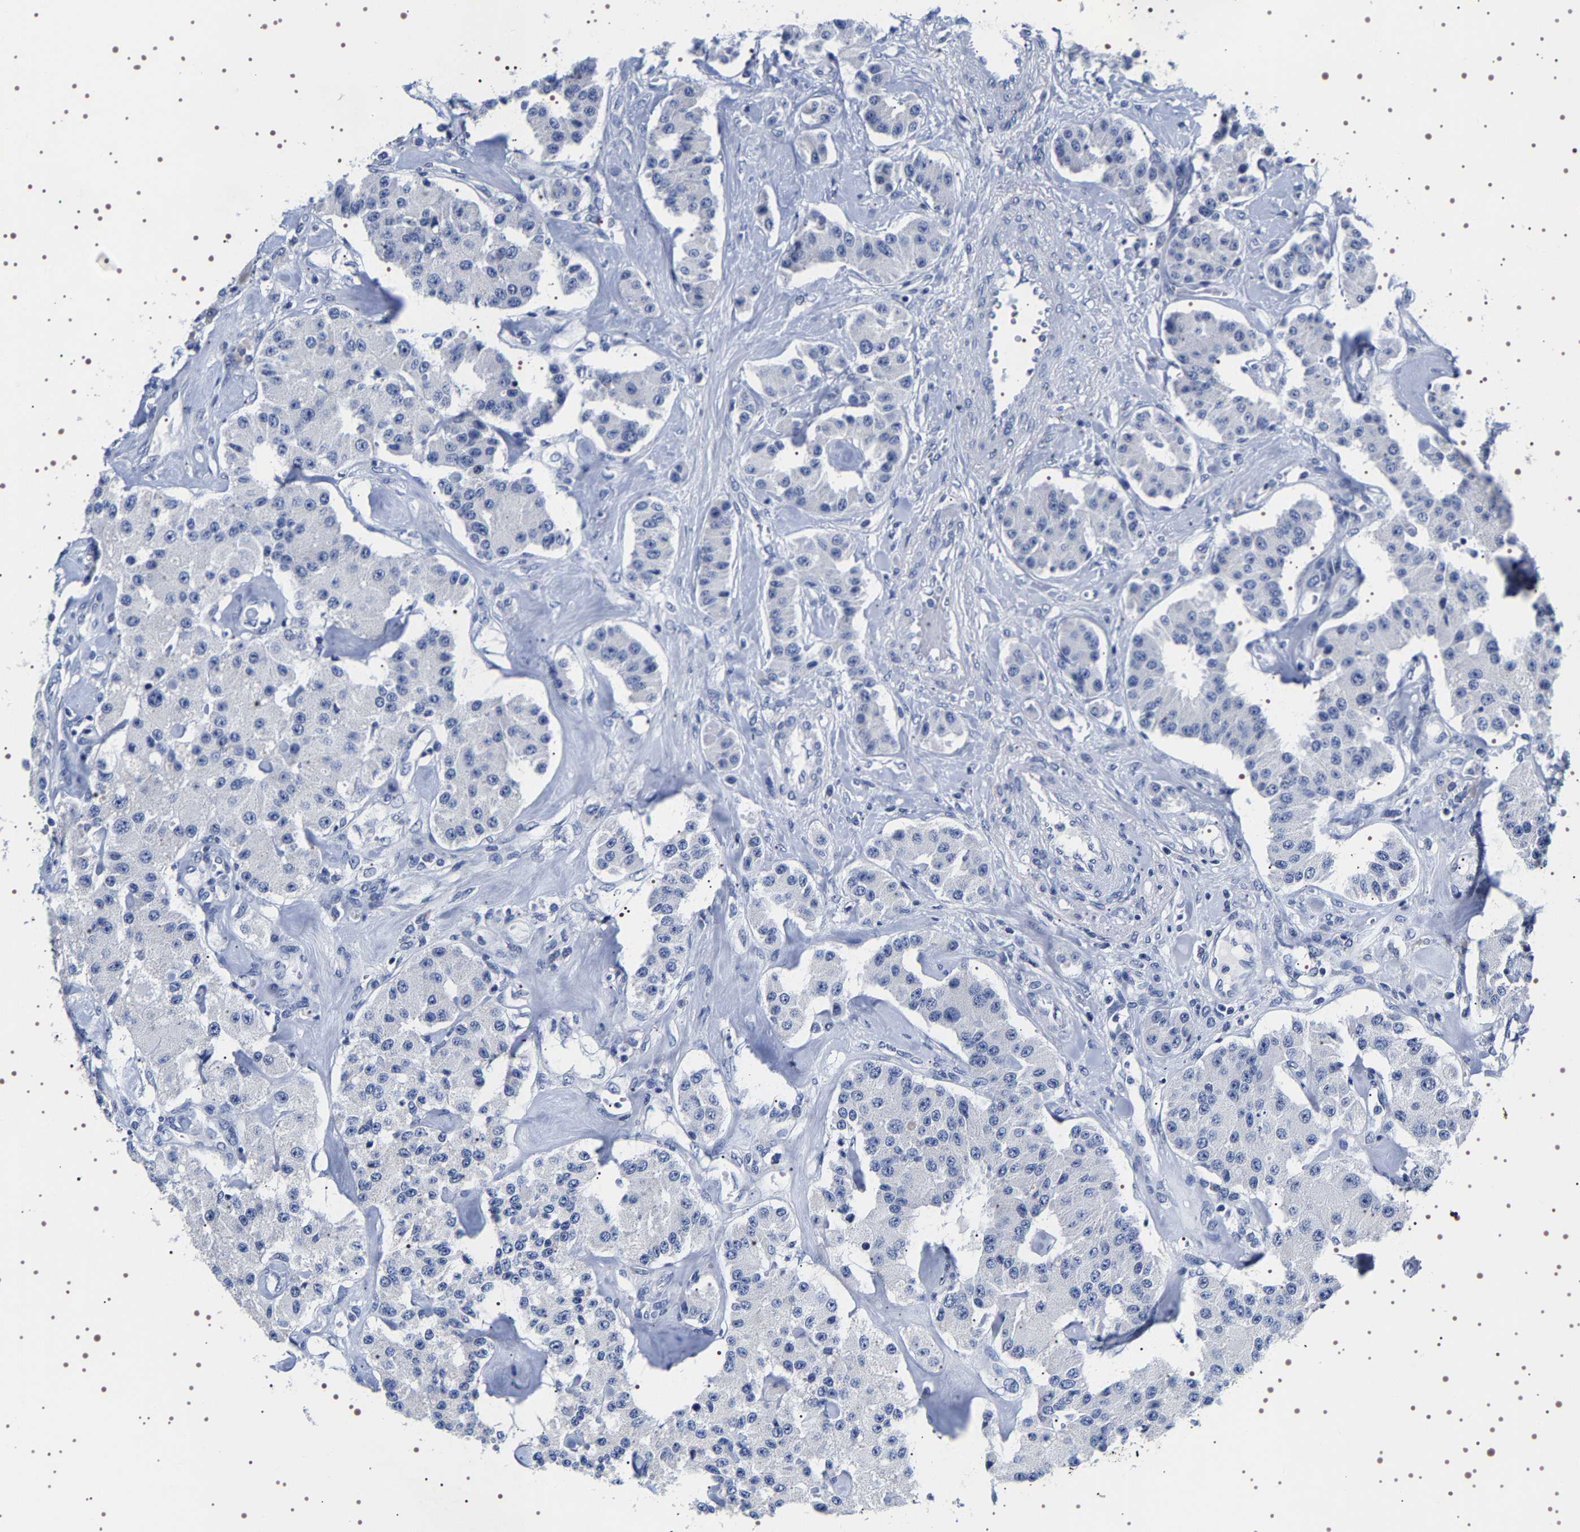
{"staining": {"intensity": "negative", "quantity": "none", "location": "none"}, "tissue": "carcinoid", "cell_type": "Tumor cells", "image_type": "cancer", "snomed": [{"axis": "morphology", "description": "Carcinoid, malignant, NOS"}, {"axis": "topography", "description": "Pancreas"}], "caption": "A micrograph of carcinoid stained for a protein exhibits no brown staining in tumor cells.", "gene": "UBQLN3", "patient": {"sex": "male", "age": 41}}